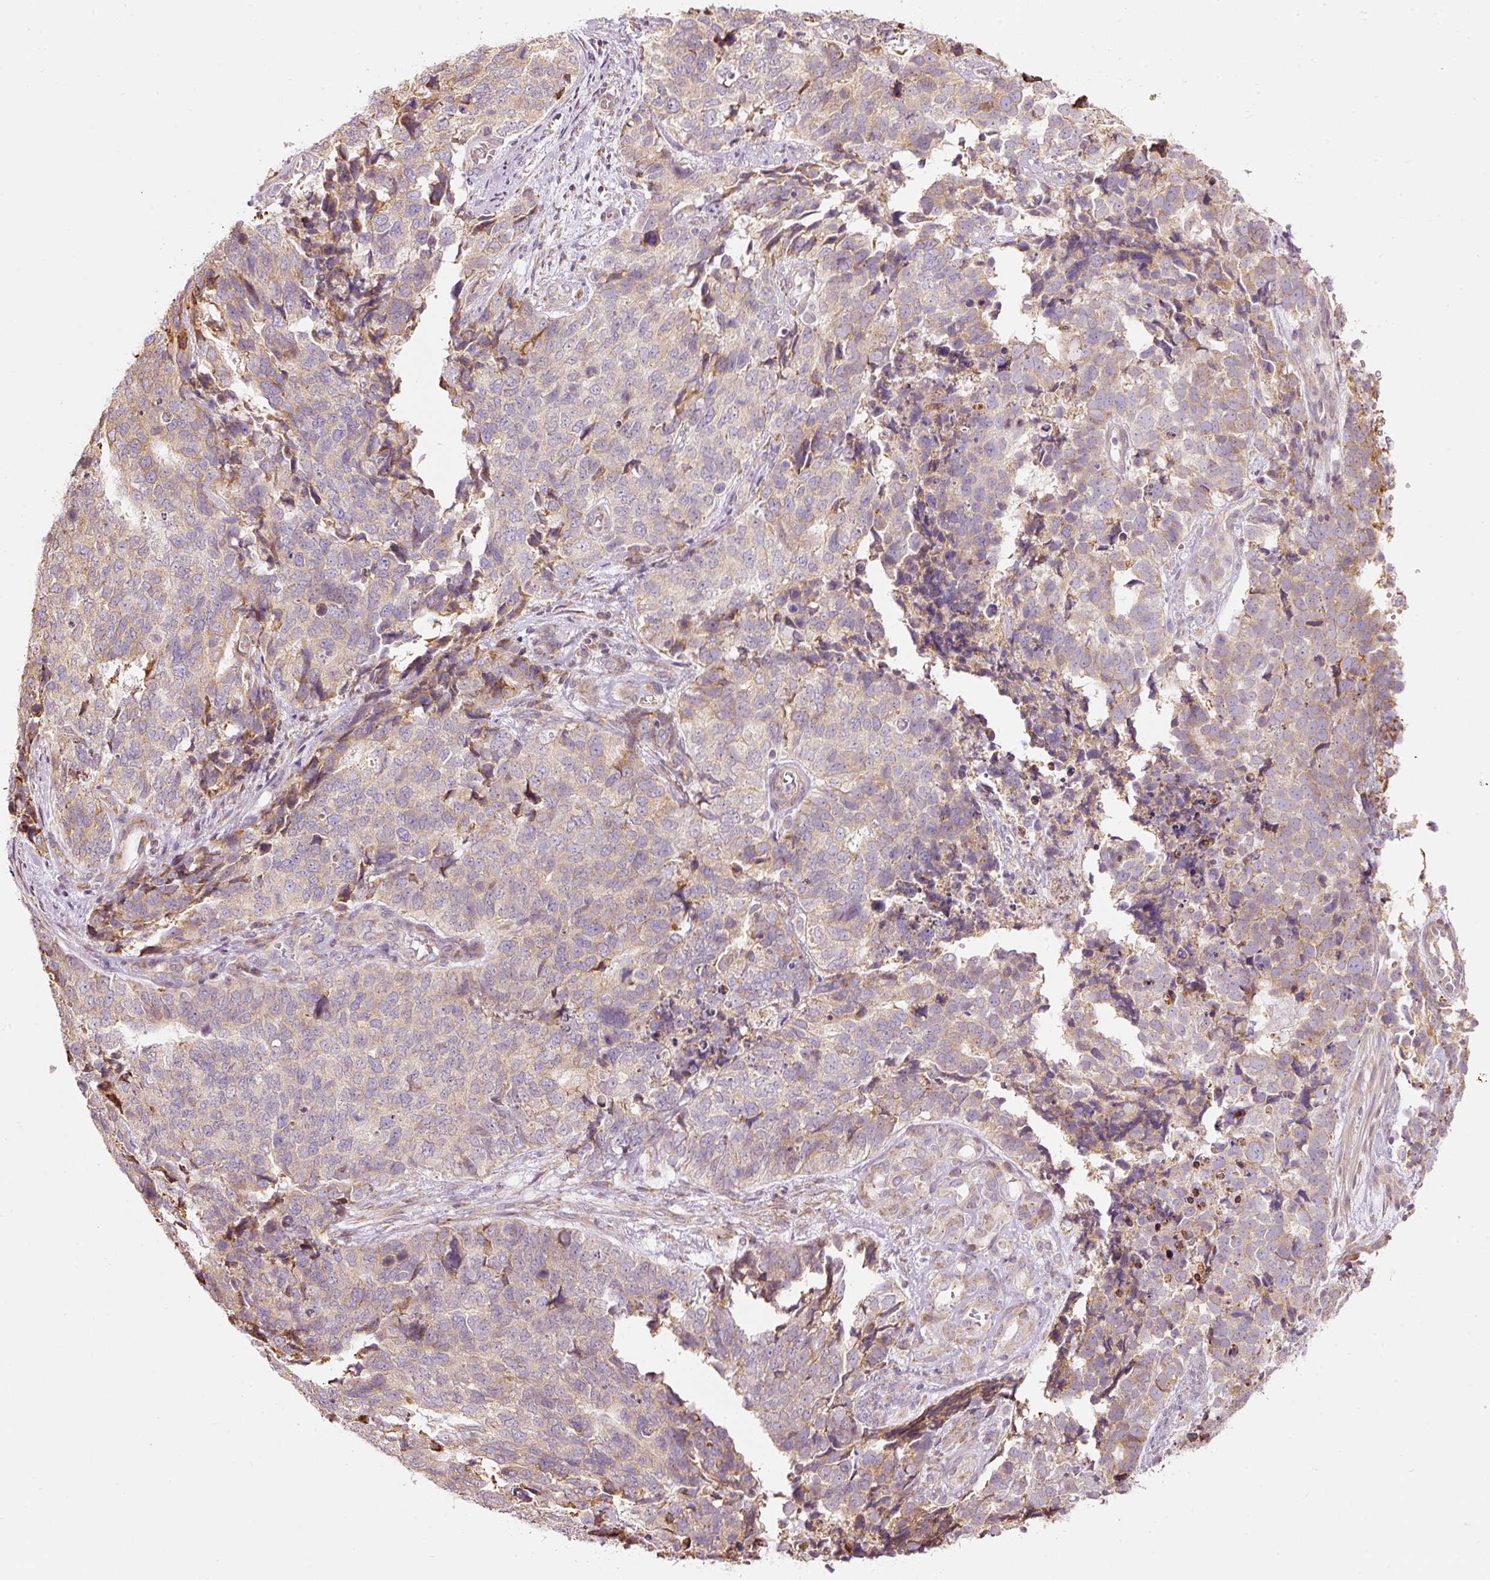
{"staining": {"intensity": "weak", "quantity": "<25%", "location": "cytoplasmic/membranous"}, "tissue": "cervical cancer", "cell_type": "Tumor cells", "image_type": "cancer", "snomed": [{"axis": "morphology", "description": "Squamous cell carcinoma, NOS"}, {"axis": "topography", "description": "Cervix"}], "caption": "Tumor cells show no significant protein staining in squamous cell carcinoma (cervical).", "gene": "SNAPC5", "patient": {"sex": "female", "age": 63}}